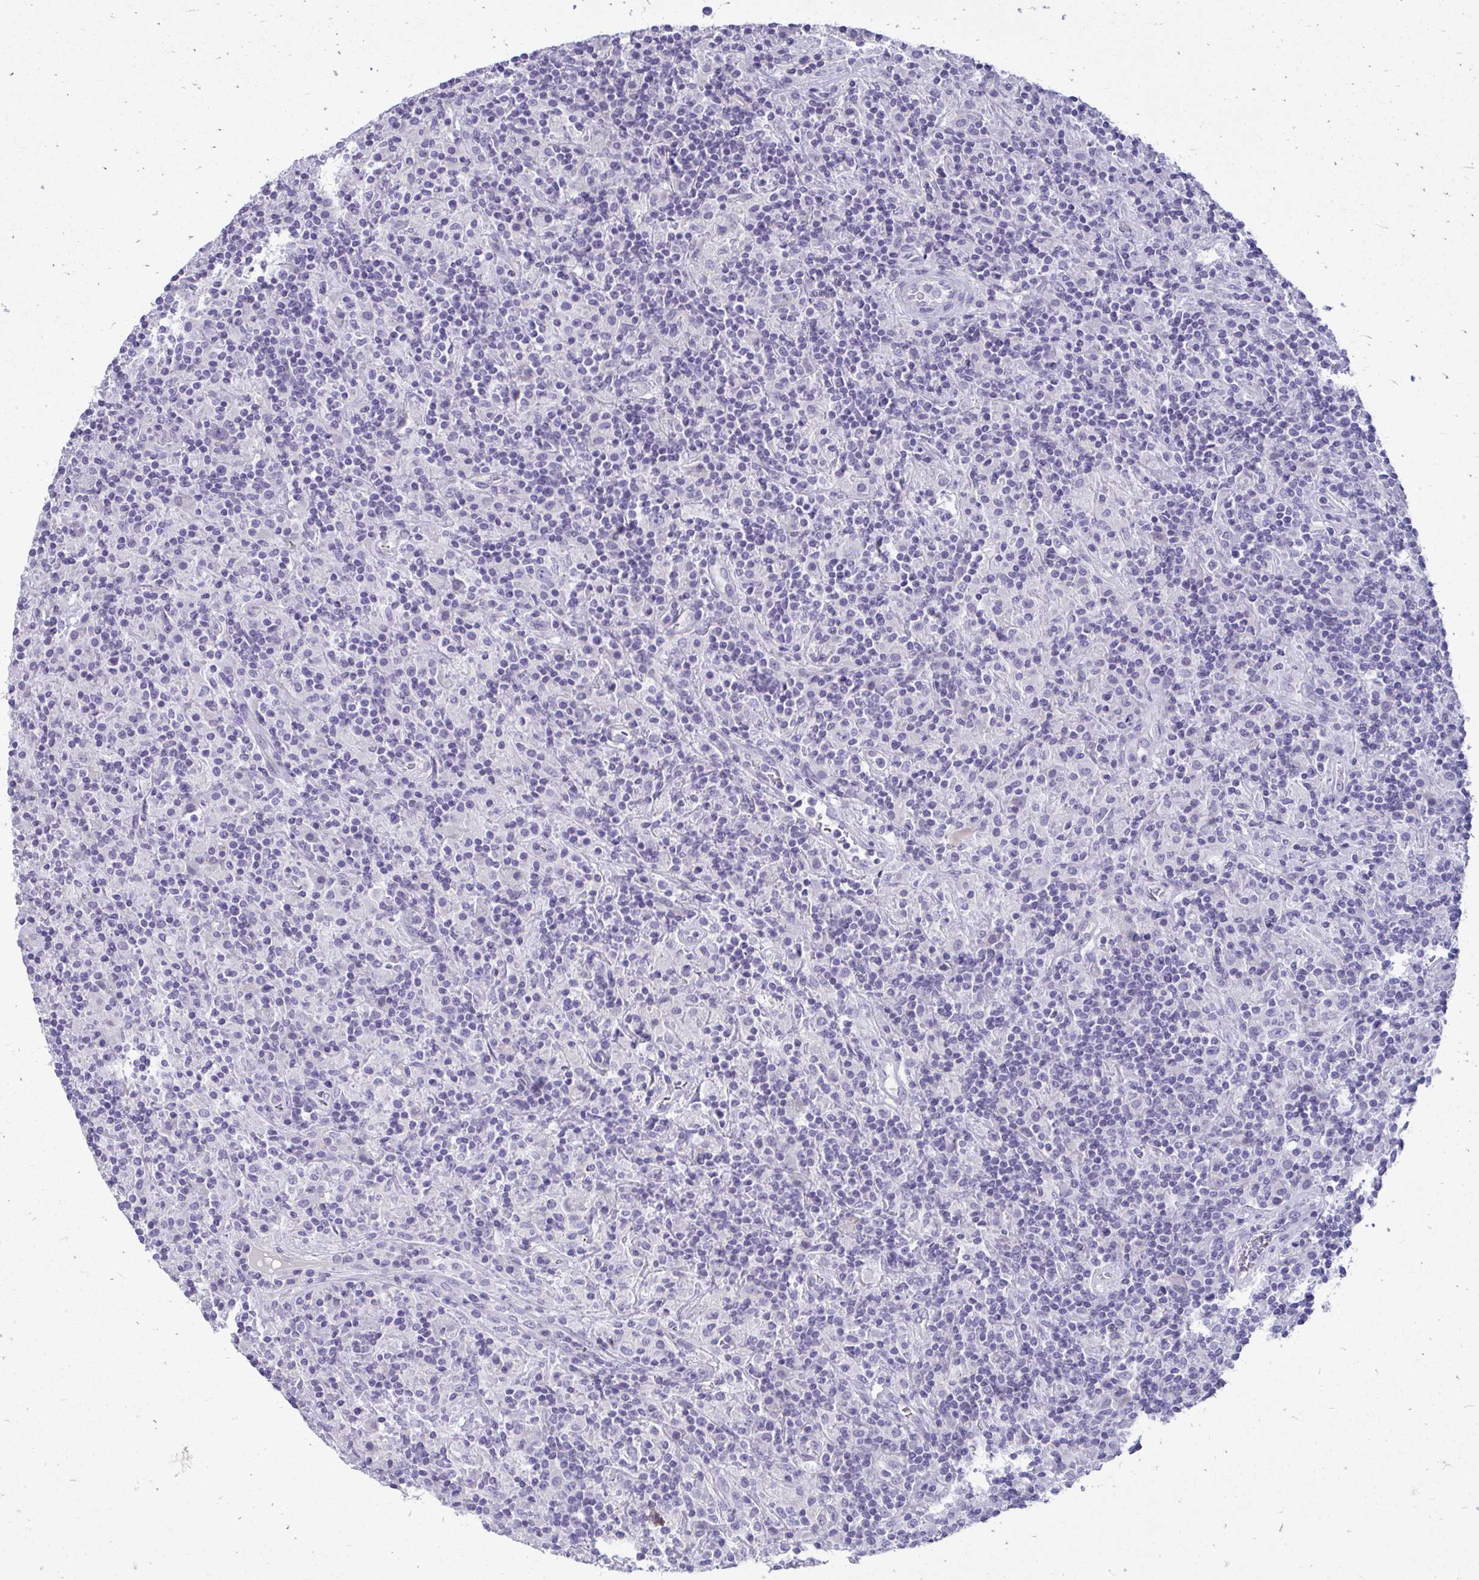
{"staining": {"intensity": "negative", "quantity": "none", "location": "none"}, "tissue": "lymphoma", "cell_type": "Tumor cells", "image_type": "cancer", "snomed": [{"axis": "morphology", "description": "Hodgkin's disease, NOS"}, {"axis": "topography", "description": "Lymph node"}], "caption": "Hodgkin's disease was stained to show a protein in brown. There is no significant expression in tumor cells.", "gene": "FABP3", "patient": {"sex": "male", "age": 70}}